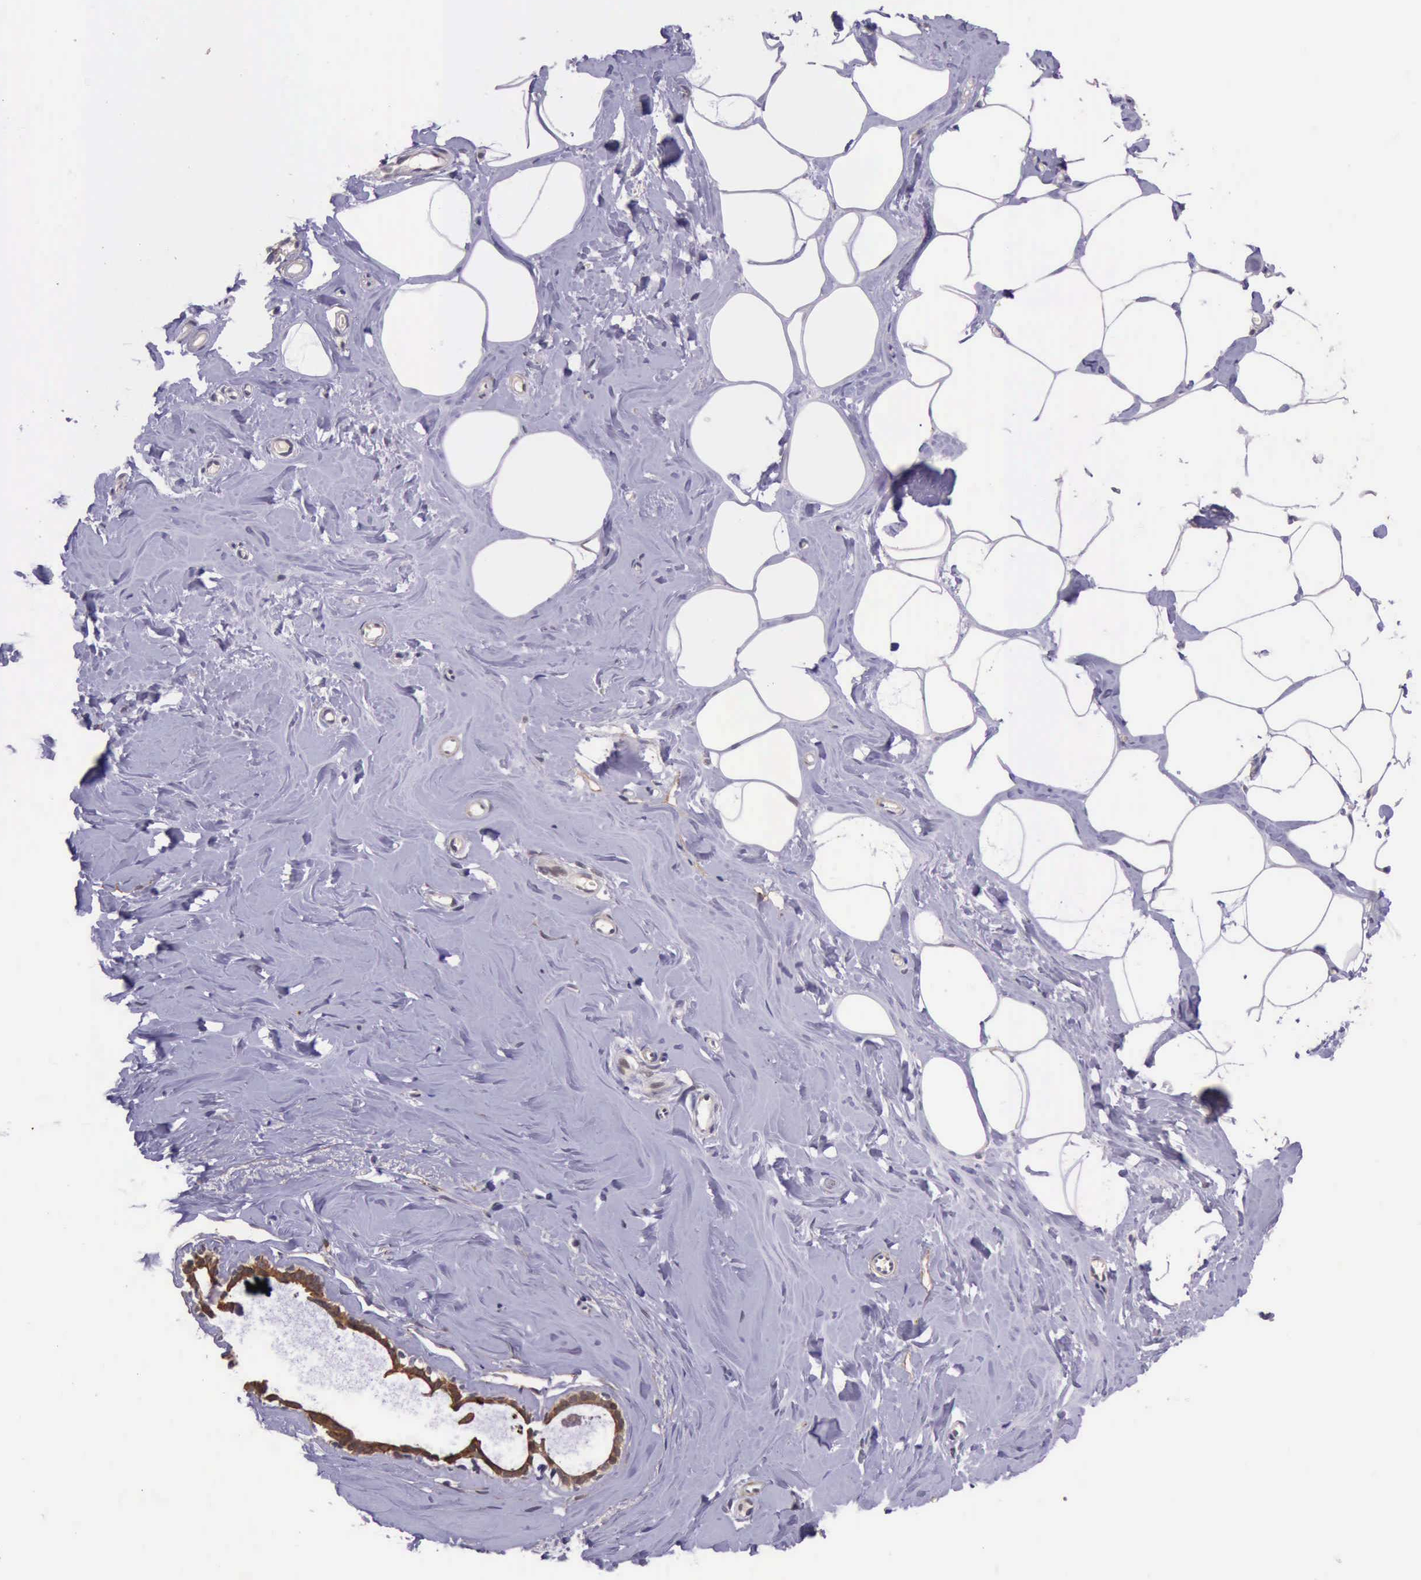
{"staining": {"intensity": "negative", "quantity": "none", "location": "none"}, "tissue": "breast", "cell_type": "Adipocytes", "image_type": "normal", "snomed": [{"axis": "morphology", "description": "Normal tissue, NOS"}, {"axis": "topography", "description": "Breast"}], "caption": "Immunohistochemistry (IHC) micrograph of benign breast: human breast stained with DAB demonstrates no significant protein expression in adipocytes. (Brightfield microscopy of DAB (3,3'-diaminobenzidine) immunohistochemistry (IHC) at high magnification).", "gene": "PRICKLE3", "patient": {"sex": "female", "age": 45}}